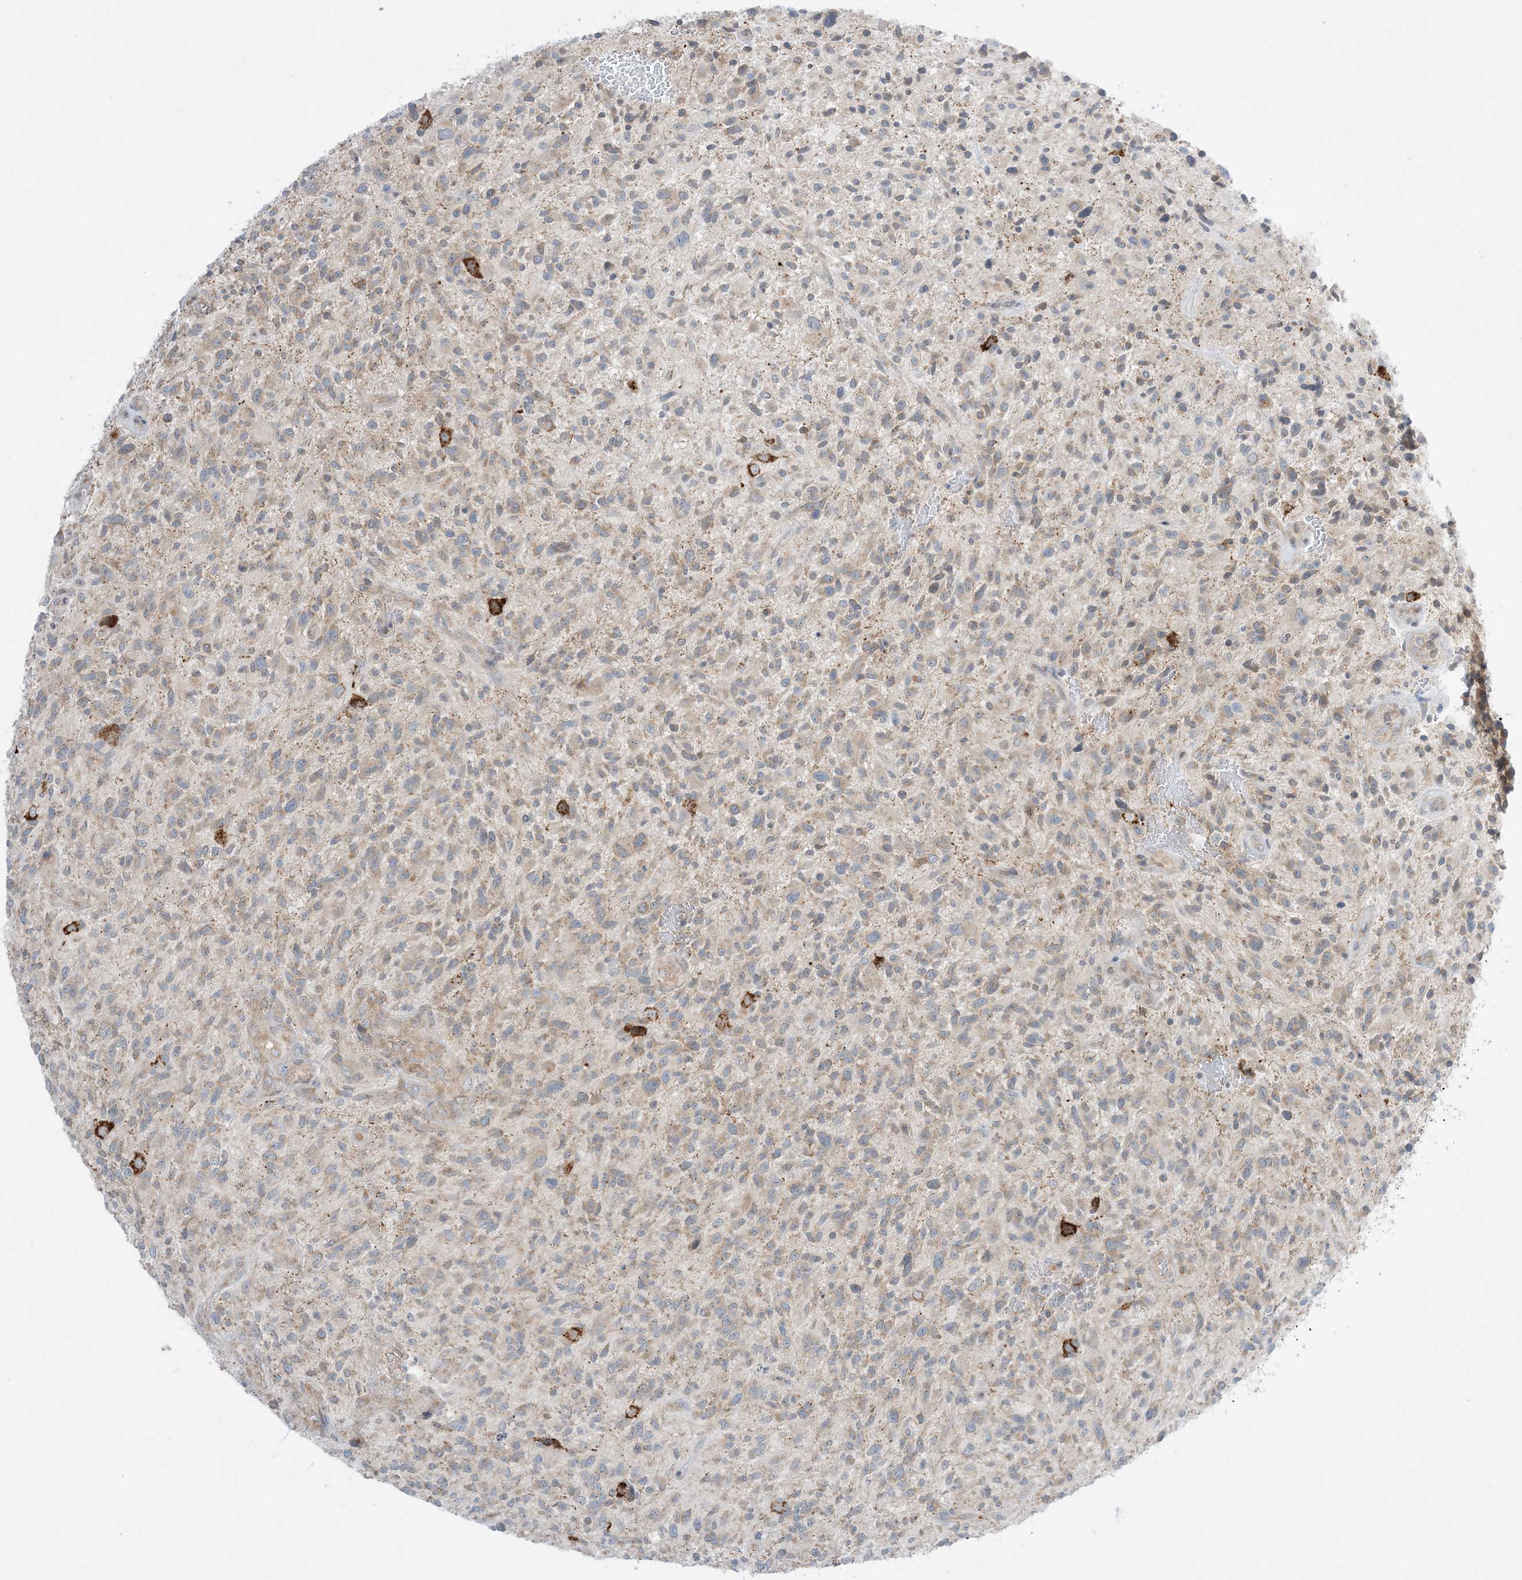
{"staining": {"intensity": "weak", "quantity": ">75%", "location": "cytoplasmic/membranous"}, "tissue": "glioma", "cell_type": "Tumor cells", "image_type": "cancer", "snomed": [{"axis": "morphology", "description": "Glioma, malignant, High grade"}, {"axis": "topography", "description": "Brain"}], "caption": "Weak cytoplasmic/membranous positivity is appreciated in about >75% of tumor cells in high-grade glioma (malignant). The staining is performed using DAB (3,3'-diaminobenzidine) brown chromogen to label protein expression. The nuclei are counter-stained blue using hematoxylin.", "gene": "RPP40", "patient": {"sex": "male", "age": 47}}